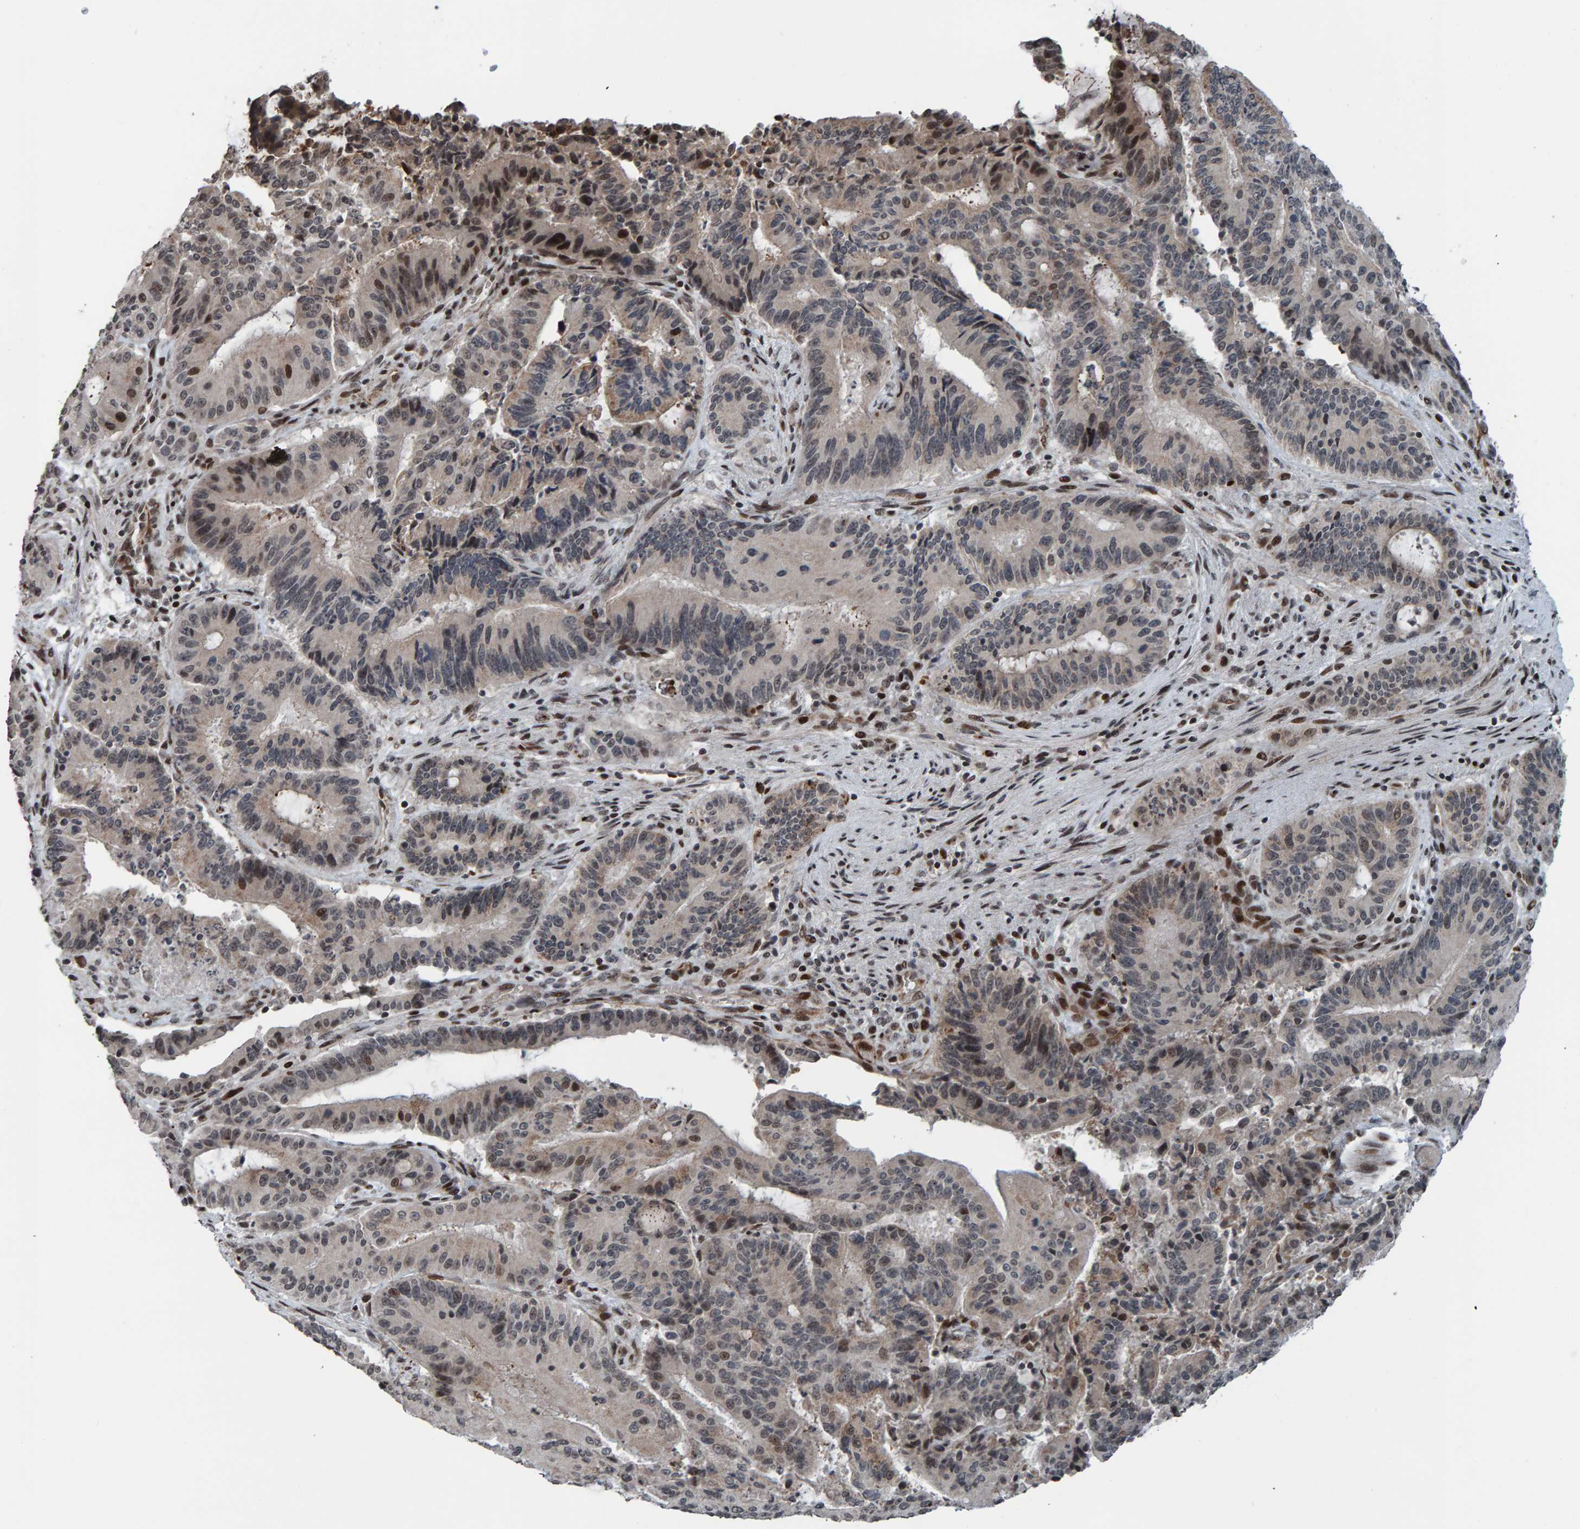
{"staining": {"intensity": "weak", "quantity": "25%-75%", "location": "cytoplasmic/membranous,nuclear"}, "tissue": "liver cancer", "cell_type": "Tumor cells", "image_type": "cancer", "snomed": [{"axis": "morphology", "description": "Normal tissue, NOS"}, {"axis": "morphology", "description": "Cholangiocarcinoma"}, {"axis": "topography", "description": "Liver"}, {"axis": "topography", "description": "Peripheral nerve tissue"}], "caption": "Weak cytoplasmic/membranous and nuclear positivity for a protein is present in about 25%-75% of tumor cells of liver cancer (cholangiocarcinoma) using immunohistochemistry.", "gene": "ZNF366", "patient": {"sex": "female", "age": 73}}